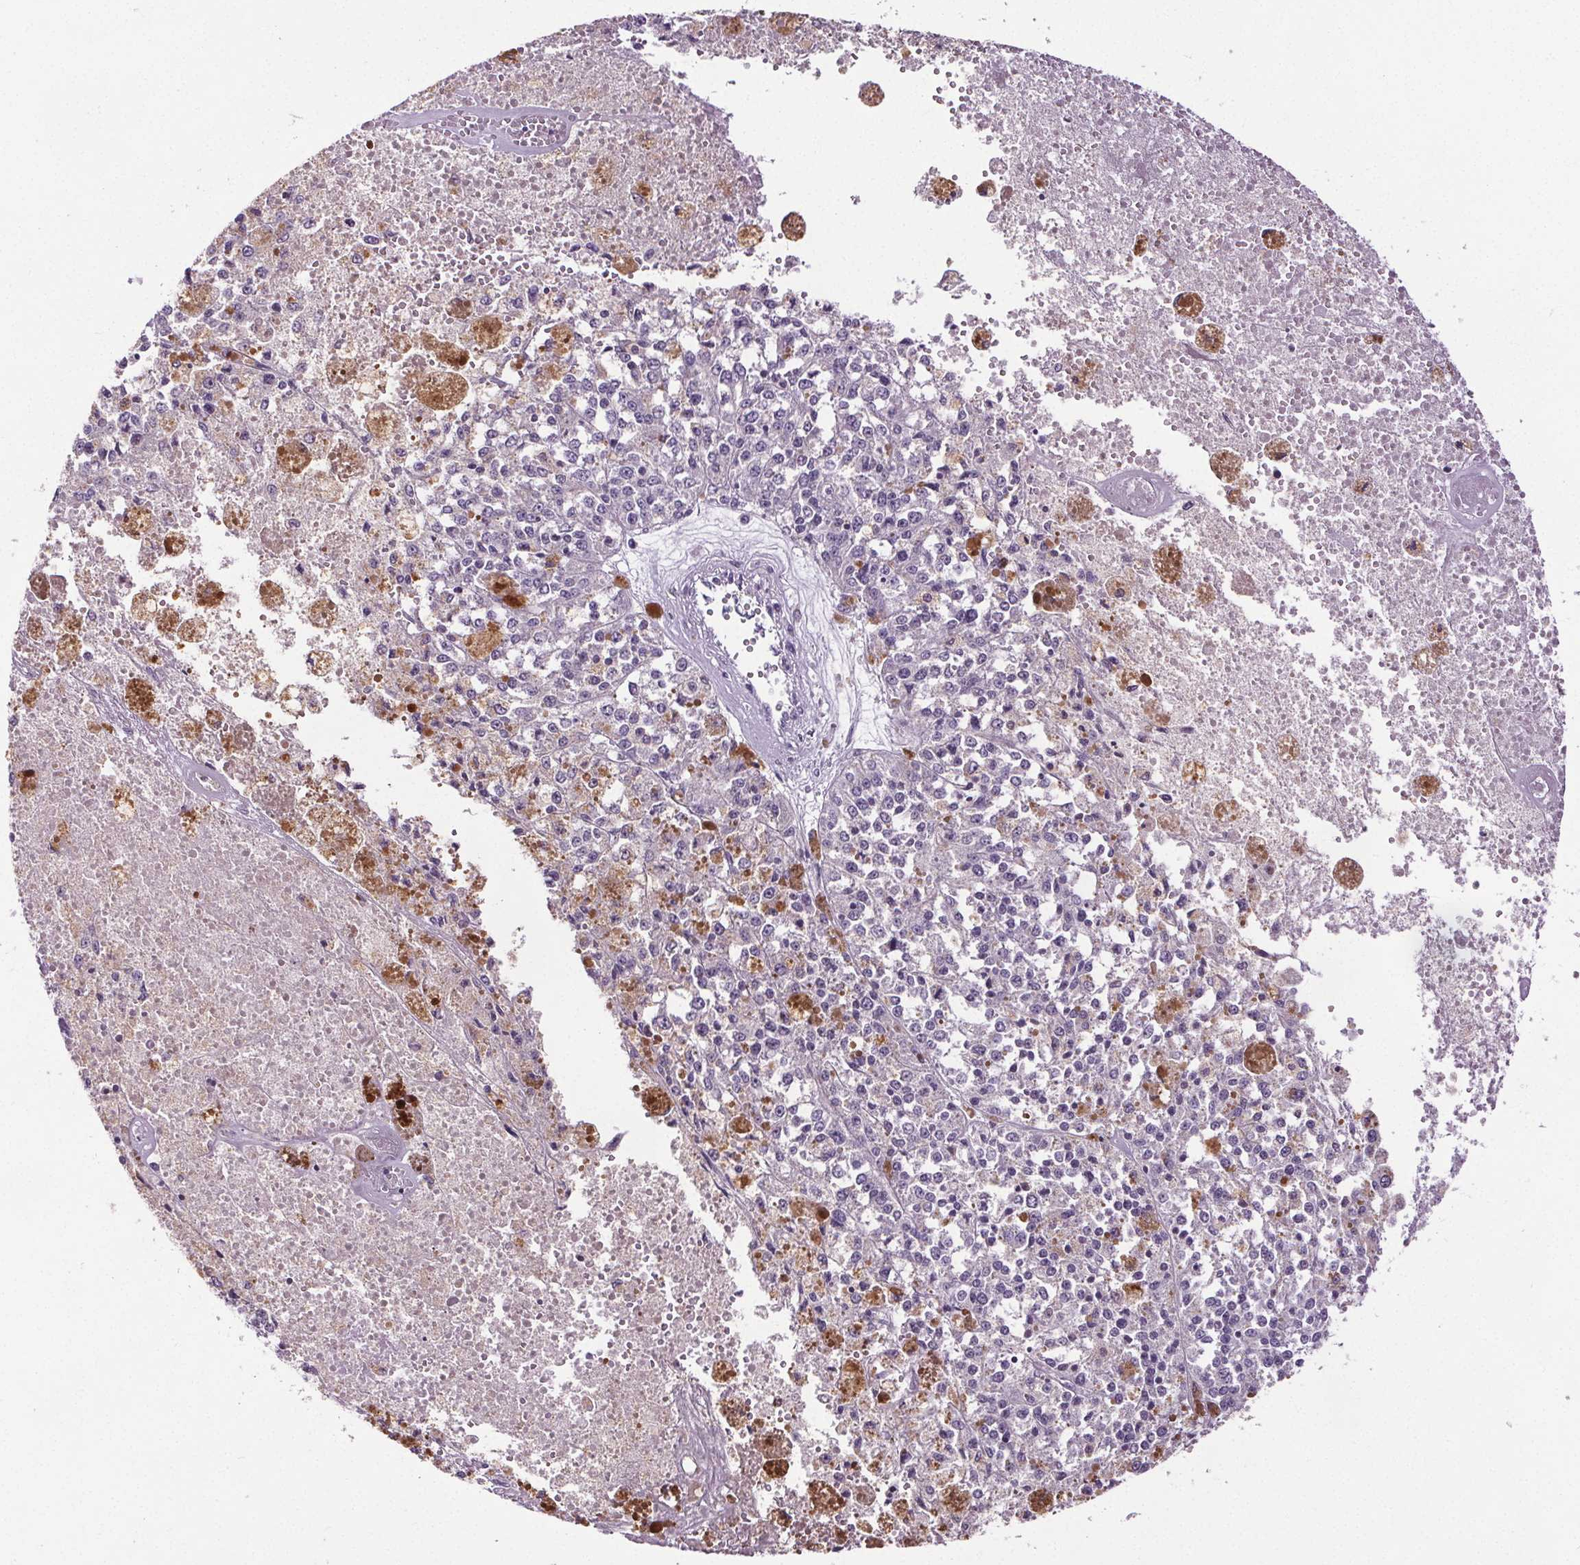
{"staining": {"intensity": "negative", "quantity": "none", "location": "none"}, "tissue": "melanoma", "cell_type": "Tumor cells", "image_type": "cancer", "snomed": [{"axis": "morphology", "description": "Malignant melanoma, Metastatic site"}, {"axis": "topography", "description": "Lymph node"}], "caption": "Immunohistochemical staining of malignant melanoma (metastatic site) displays no significant positivity in tumor cells. (DAB immunohistochemistry visualized using brightfield microscopy, high magnification).", "gene": "GPIHBP1", "patient": {"sex": "female", "age": 64}}